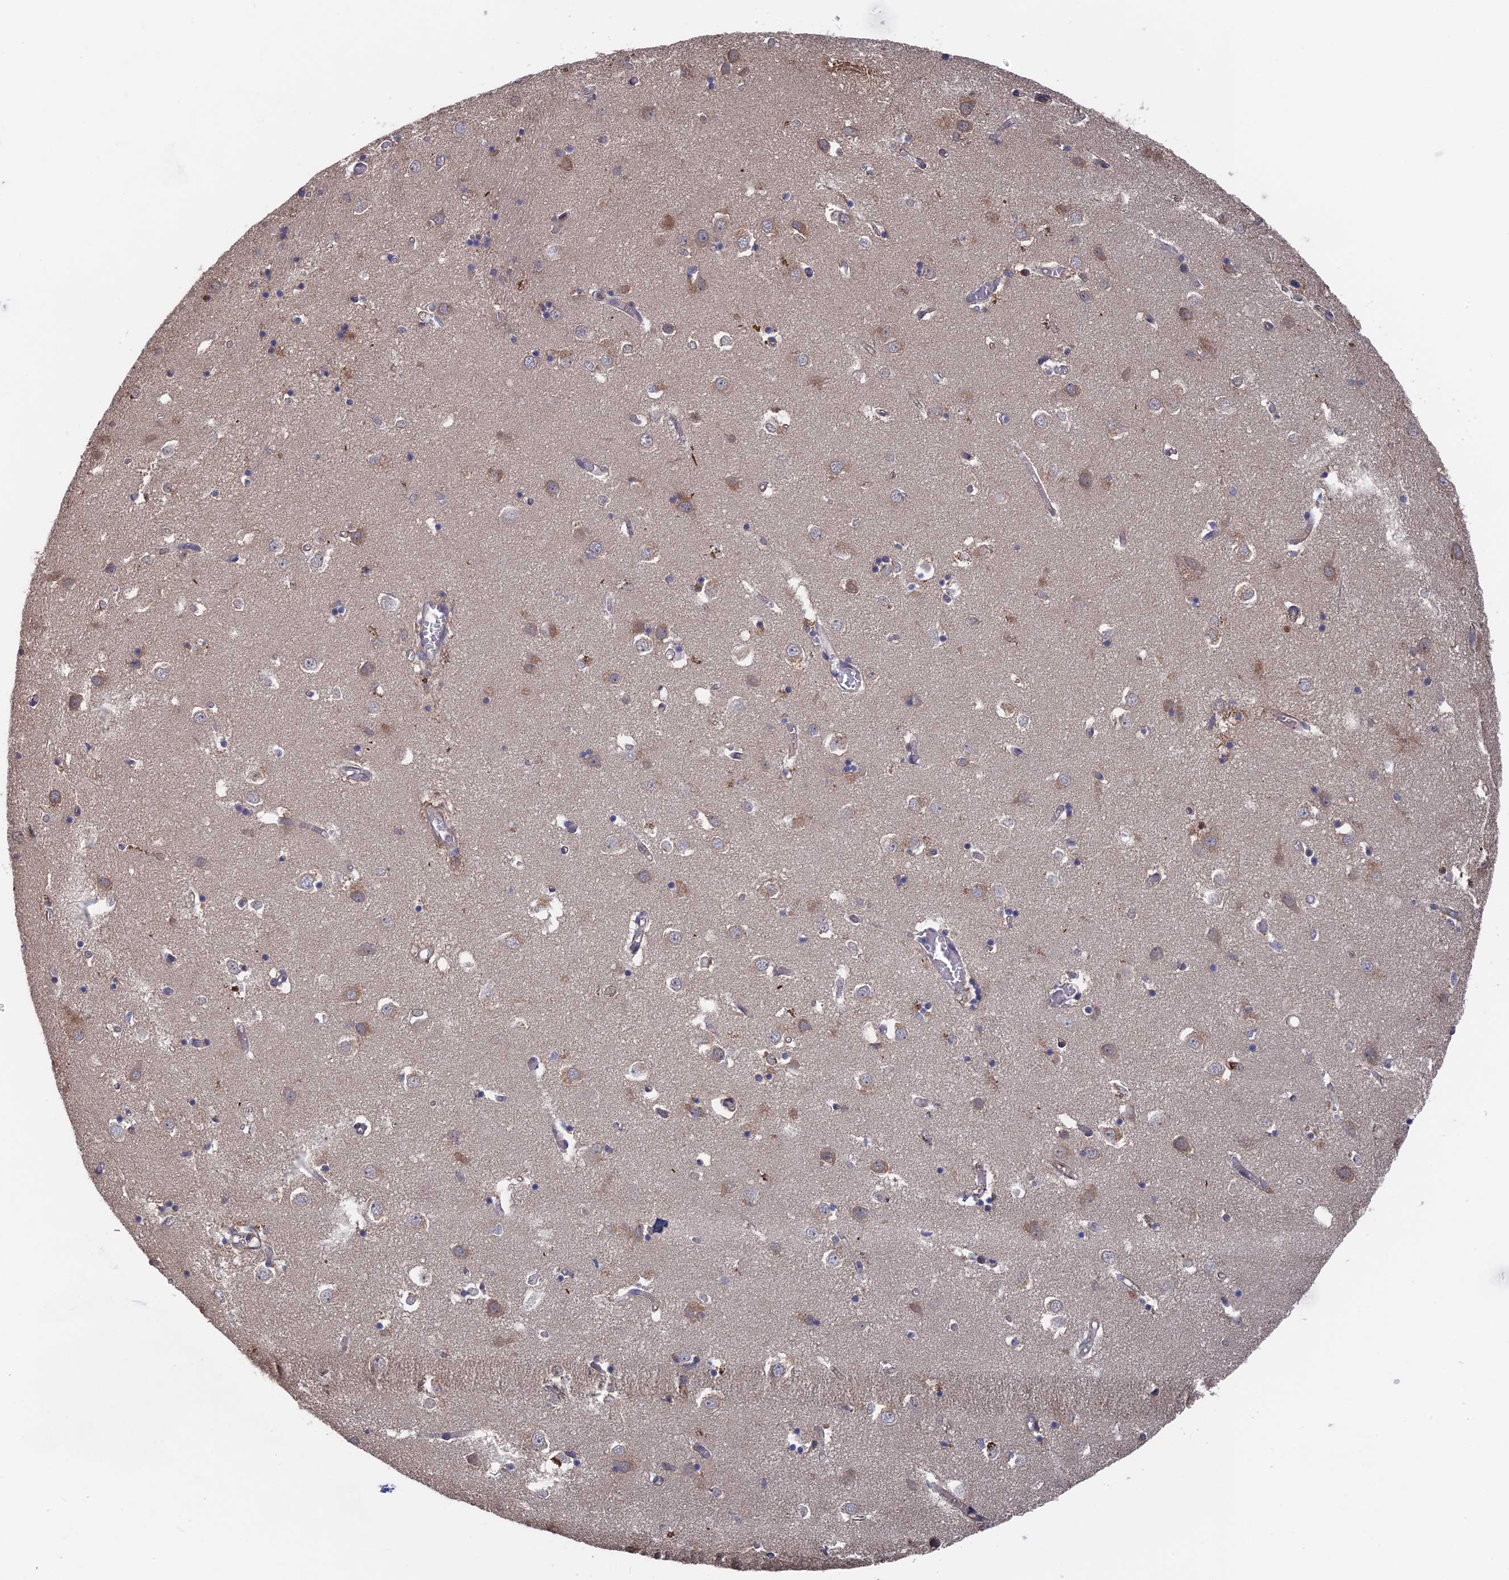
{"staining": {"intensity": "weak", "quantity": "<25%", "location": "cytoplasmic/membranous"}, "tissue": "caudate", "cell_type": "Glial cells", "image_type": "normal", "snomed": [{"axis": "morphology", "description": "Normal tissue, NOS"}, {"axis": "topography", "description": "Lateral ventricle wall"}], "caption": "An immunohistochemistry image of benign caudate is shown. There is no staining in glial cells of caudate.", "gene": "NUTF2", "patient": {"sex": "male", "age": 70}}